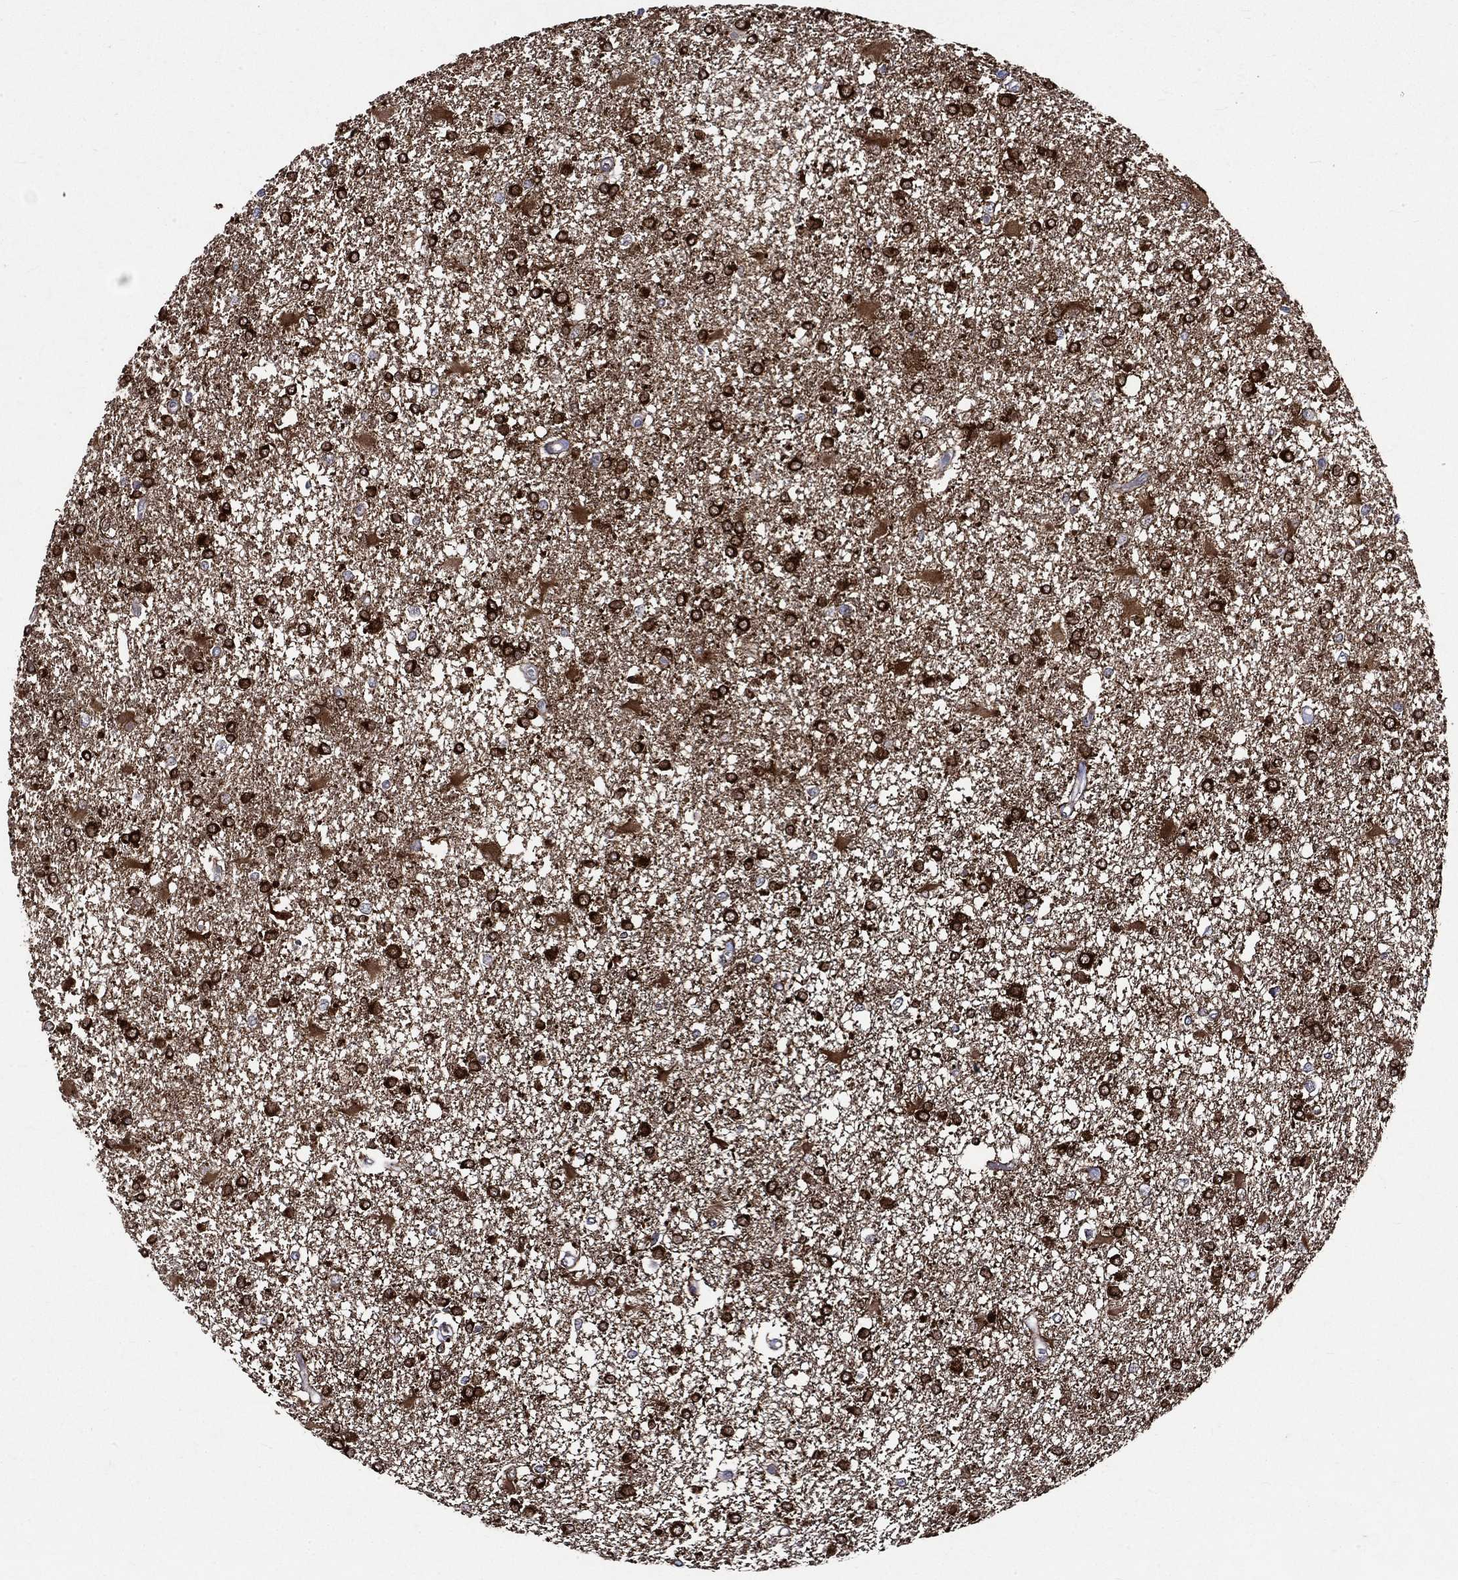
{"staining": {"intensity": "strong", "quantity": ">75%", "location": "cytoplasmic/membranous"}, "tissue": "glioma", "cell_type": "Tumor cells", "image_type": "cancer", "snomed": [{"axis": "morphology", "description": "Glioma, malignant, High grade"}, {"axis": "topography", "description": "Cerebral cortex"}], "caption": "Protein analysis of high-grade glioma (malignant) tissue displays strong cytoplasmic/membranous positivity in approximately >75% of tumor cells.", "gene": "CRYAB", "patient": {"sex": "male", "age": 79}}